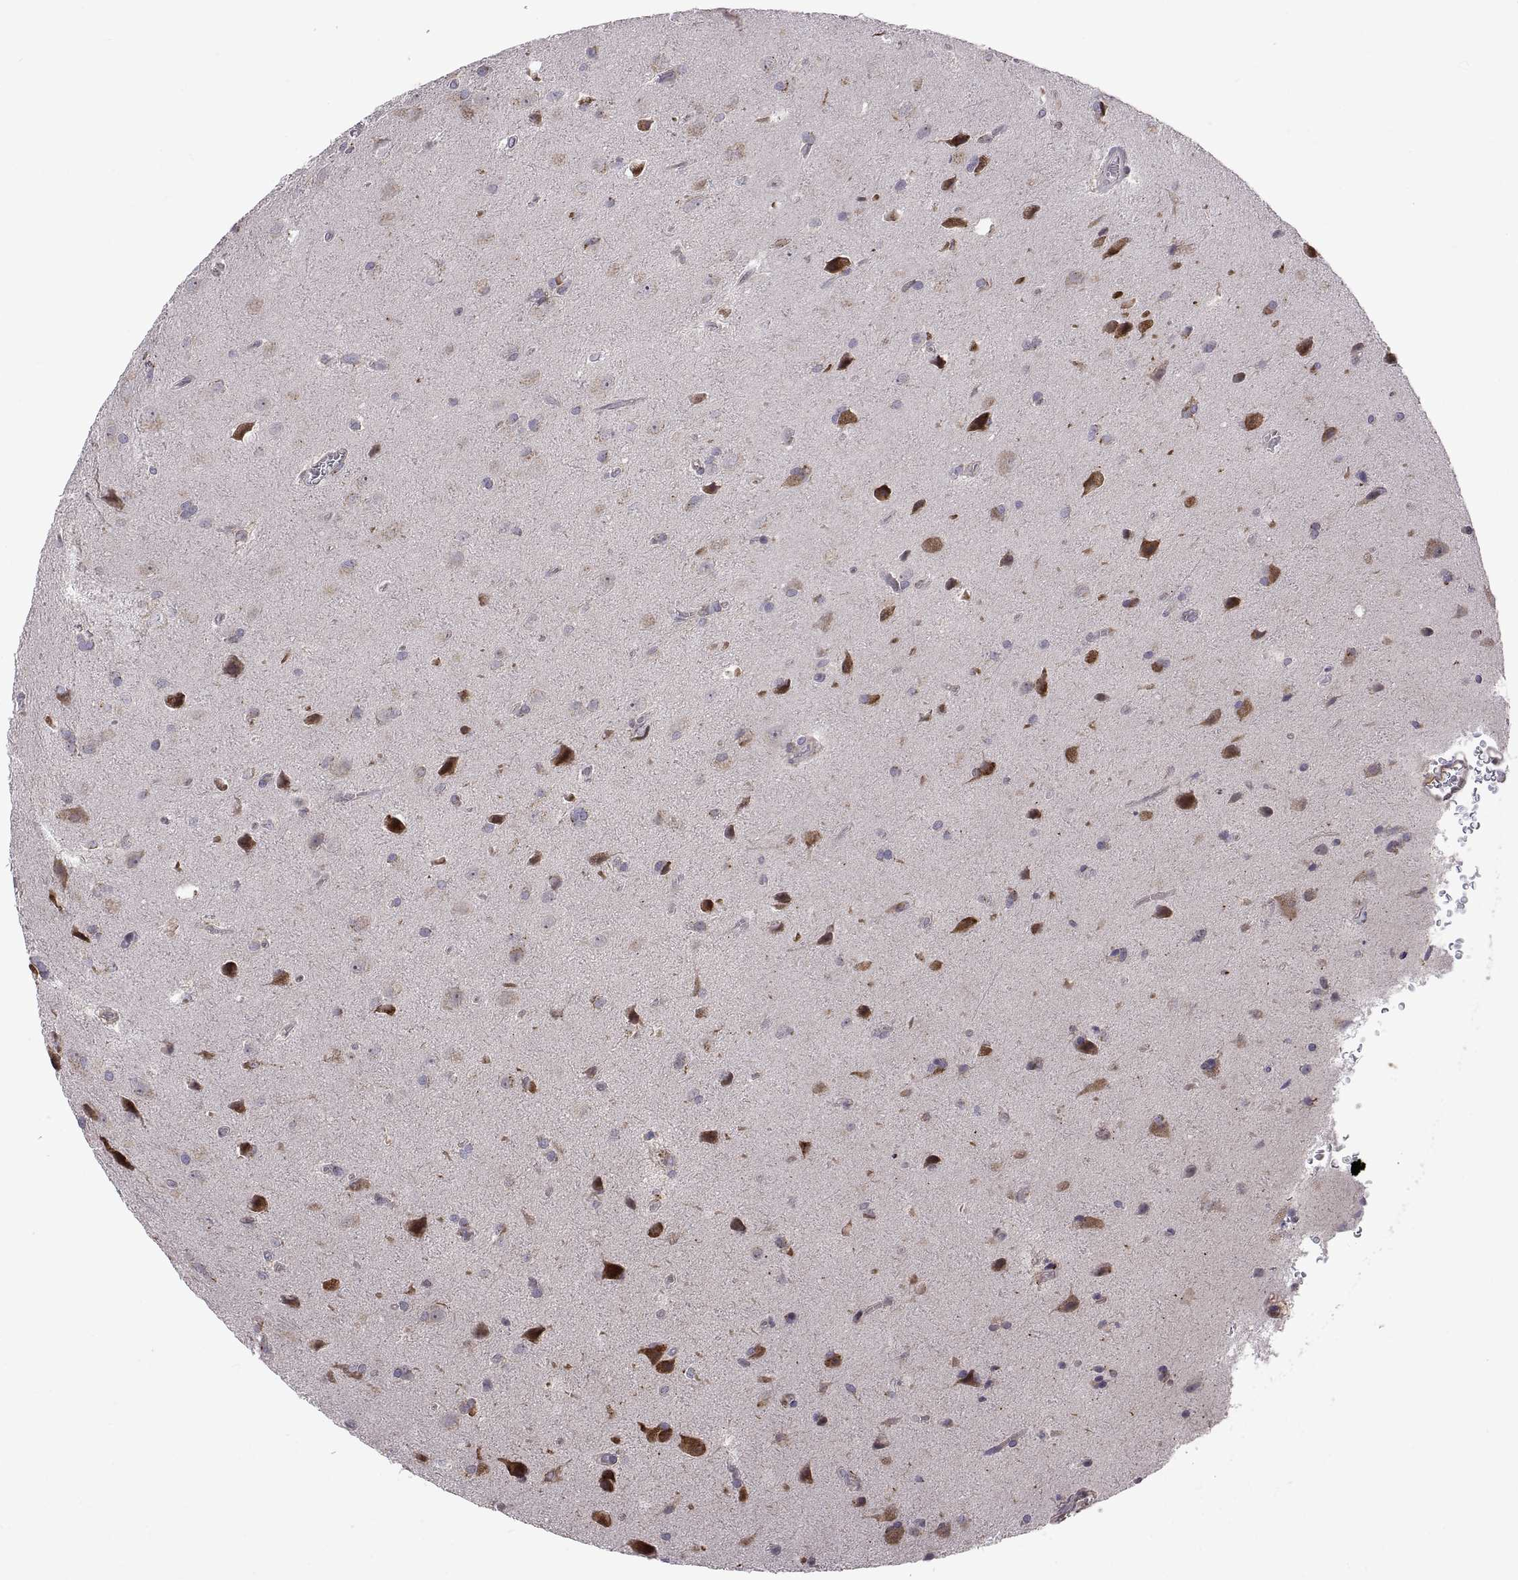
{"staining": {"intensity": "negative", "quantity": "none", "location": "none"}, "tissue": "glioma", "cell_type": "Tumor cells", "image_type": "cancer", "snomed": [{"axis": "morphology", "description": "Glioma, malignant, Low grade"}, {"axis": "topography", "description": "Brain"}], "caption": "The image demonstrates no staining of tumor cells in low-grade glioma (malignant).", "gene": "ACAP1", "patient": {"sex": "male", "age": 58}}